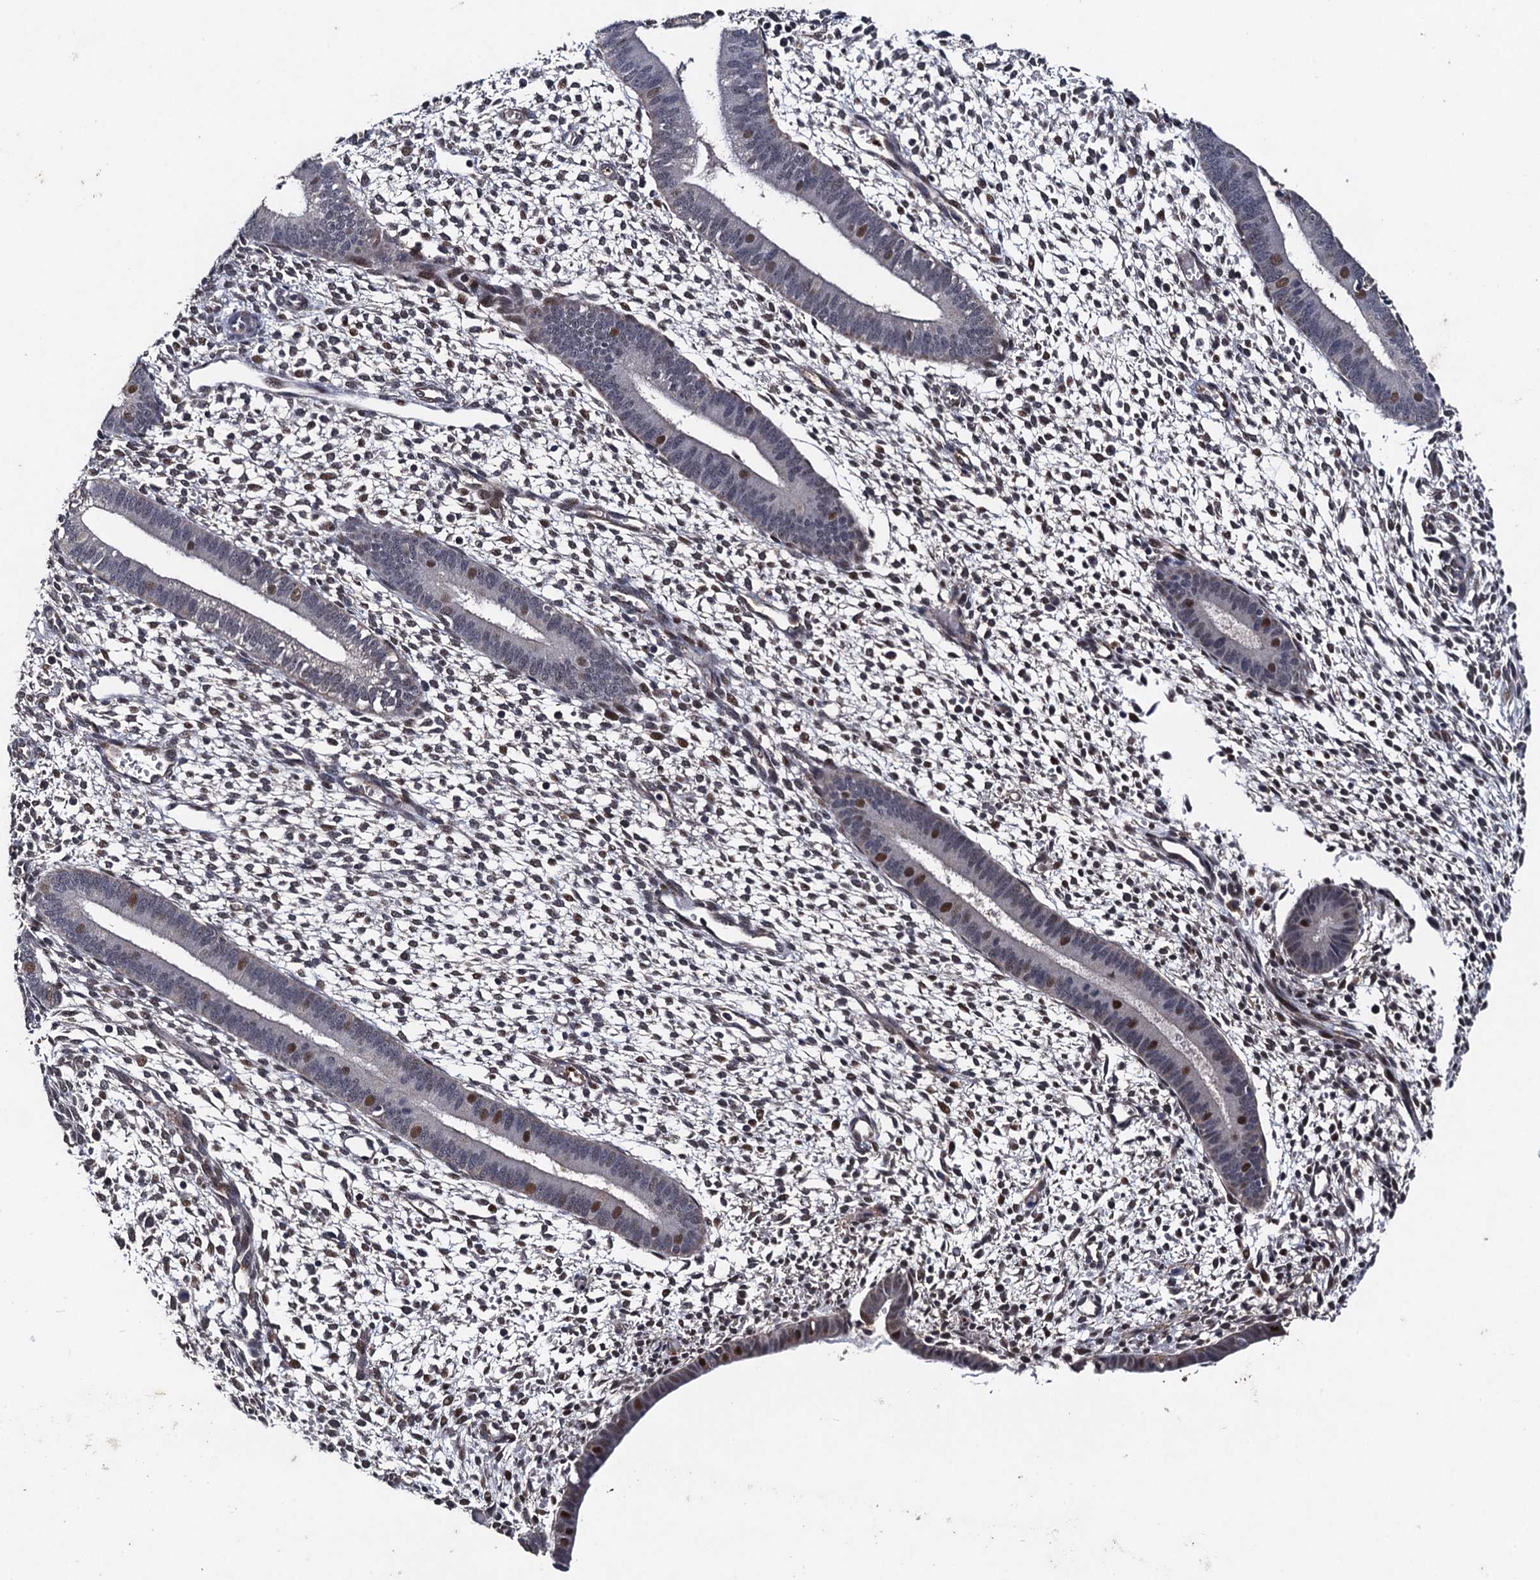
{"staining": {"intensity": "moderate", "quantity": "<25%", "location": "nuclear"}, "tissue": "endometrium", "cell_type": "Cells in endometrial stroma", "image_type": "normal", "snomed": [{"axis": "morphology", "description": "Normal tissue, NOS"}, {"axis": "topography", "description": "Endometrium"}], "caption": "This histopathology image displays IHC staining of benign human endometrium, with low moderate nuclear staining in approximately <25% of cells in endometrial stroma.", "gene": "PPTC7", "patient": {"sex": "female", "age": 46}}